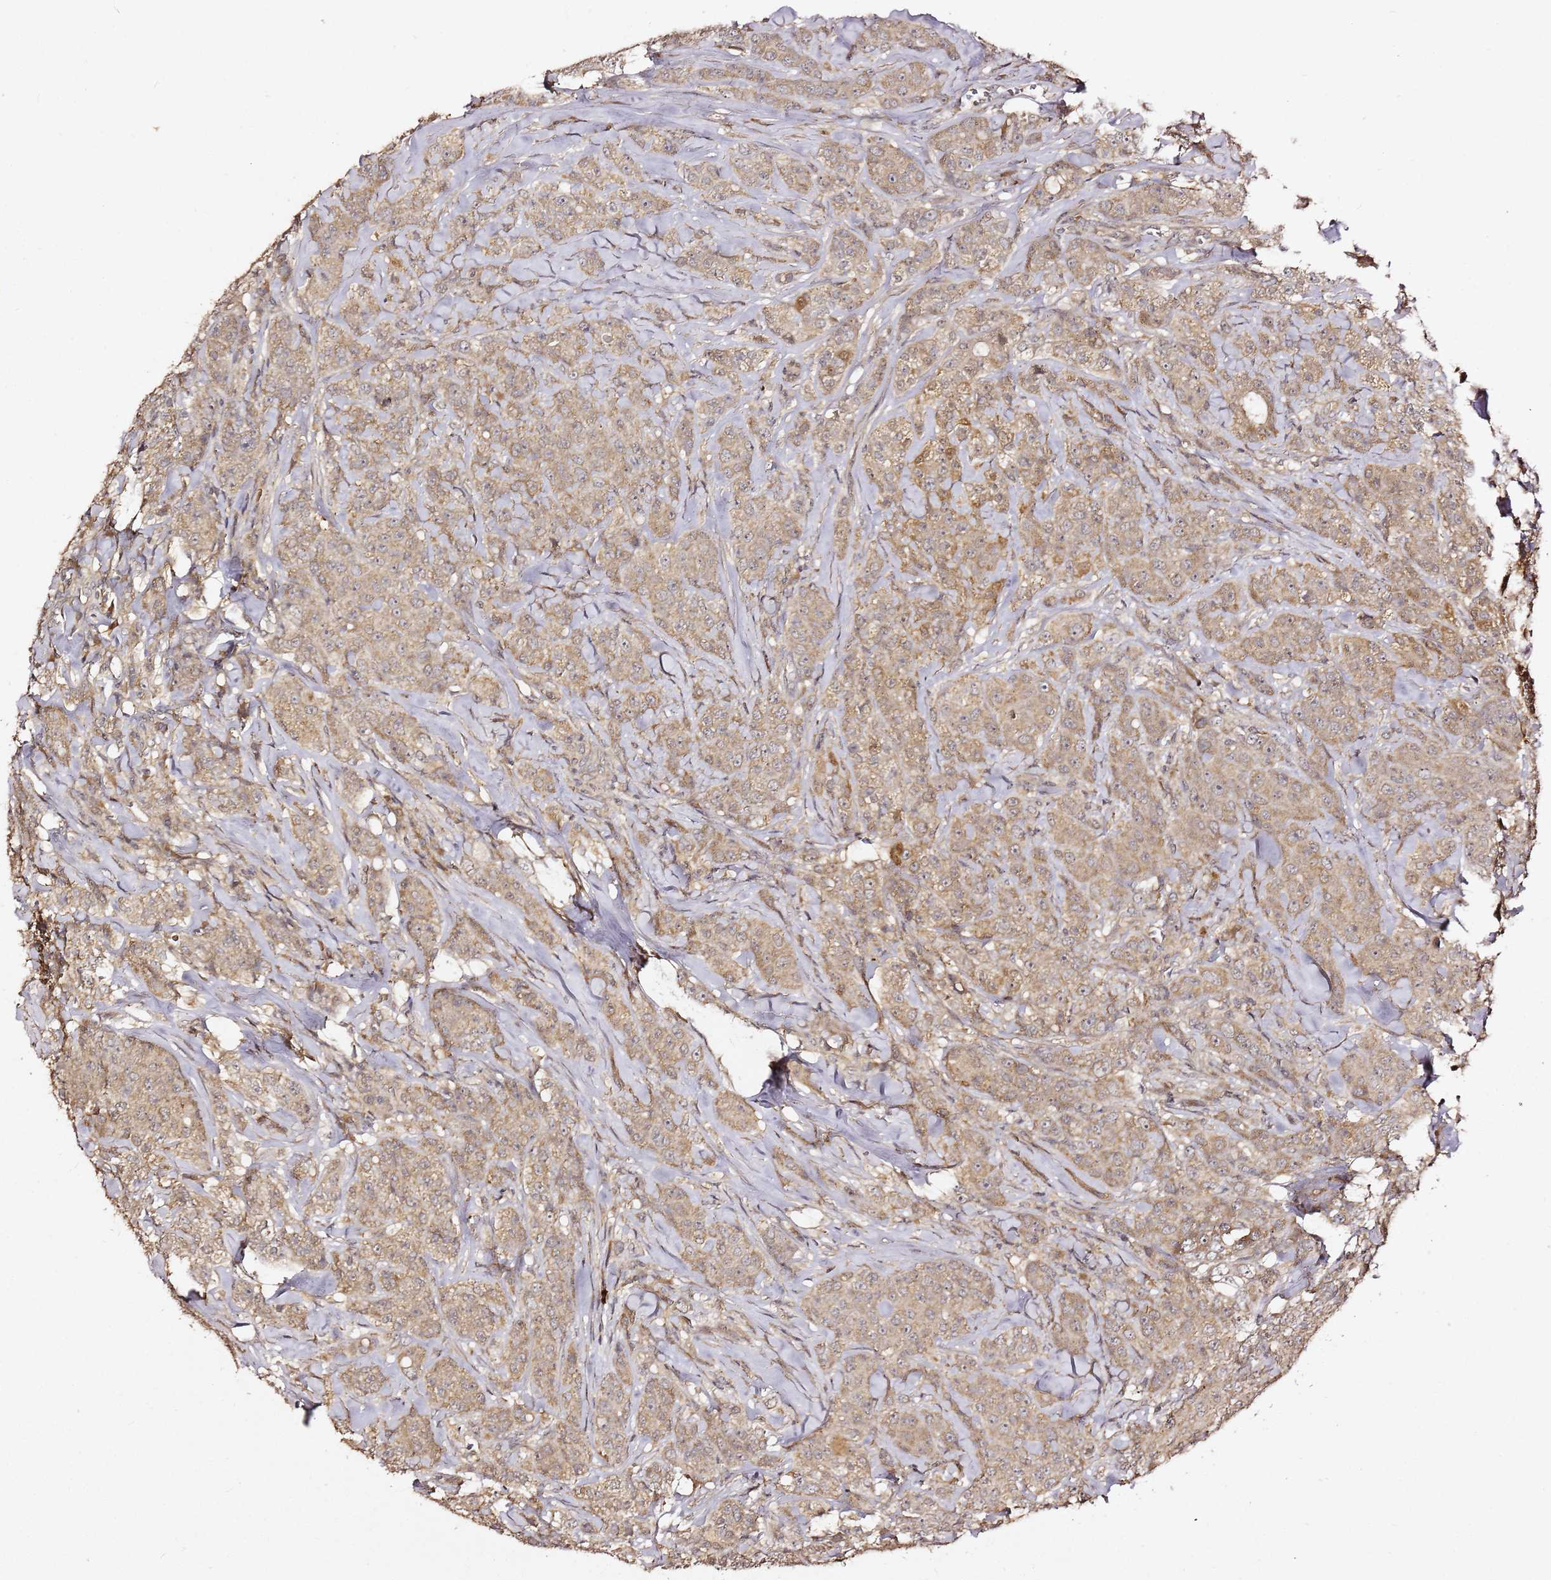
{"staining": {"intensity": "weak", "quantity": ">75%", "location": "cytoplasmic/membranous"}, "tissue": "breast cancer", "cell_type": "Tumor cells", "image_type": "cancer", "snomed": [{"axis": "morphology", "description": "Duct carcinoma"}, {"axis": "topography", "description": "Breast"}], "caption": "Immunohistochemistry (IHC) of breast intraductal carcinoma shows low levels of weak cytoplasmic/membranous positivity in about >75% of tumor cells.", "gene": "C6orf136", "patient": {"sex": "female", "age": 43}}